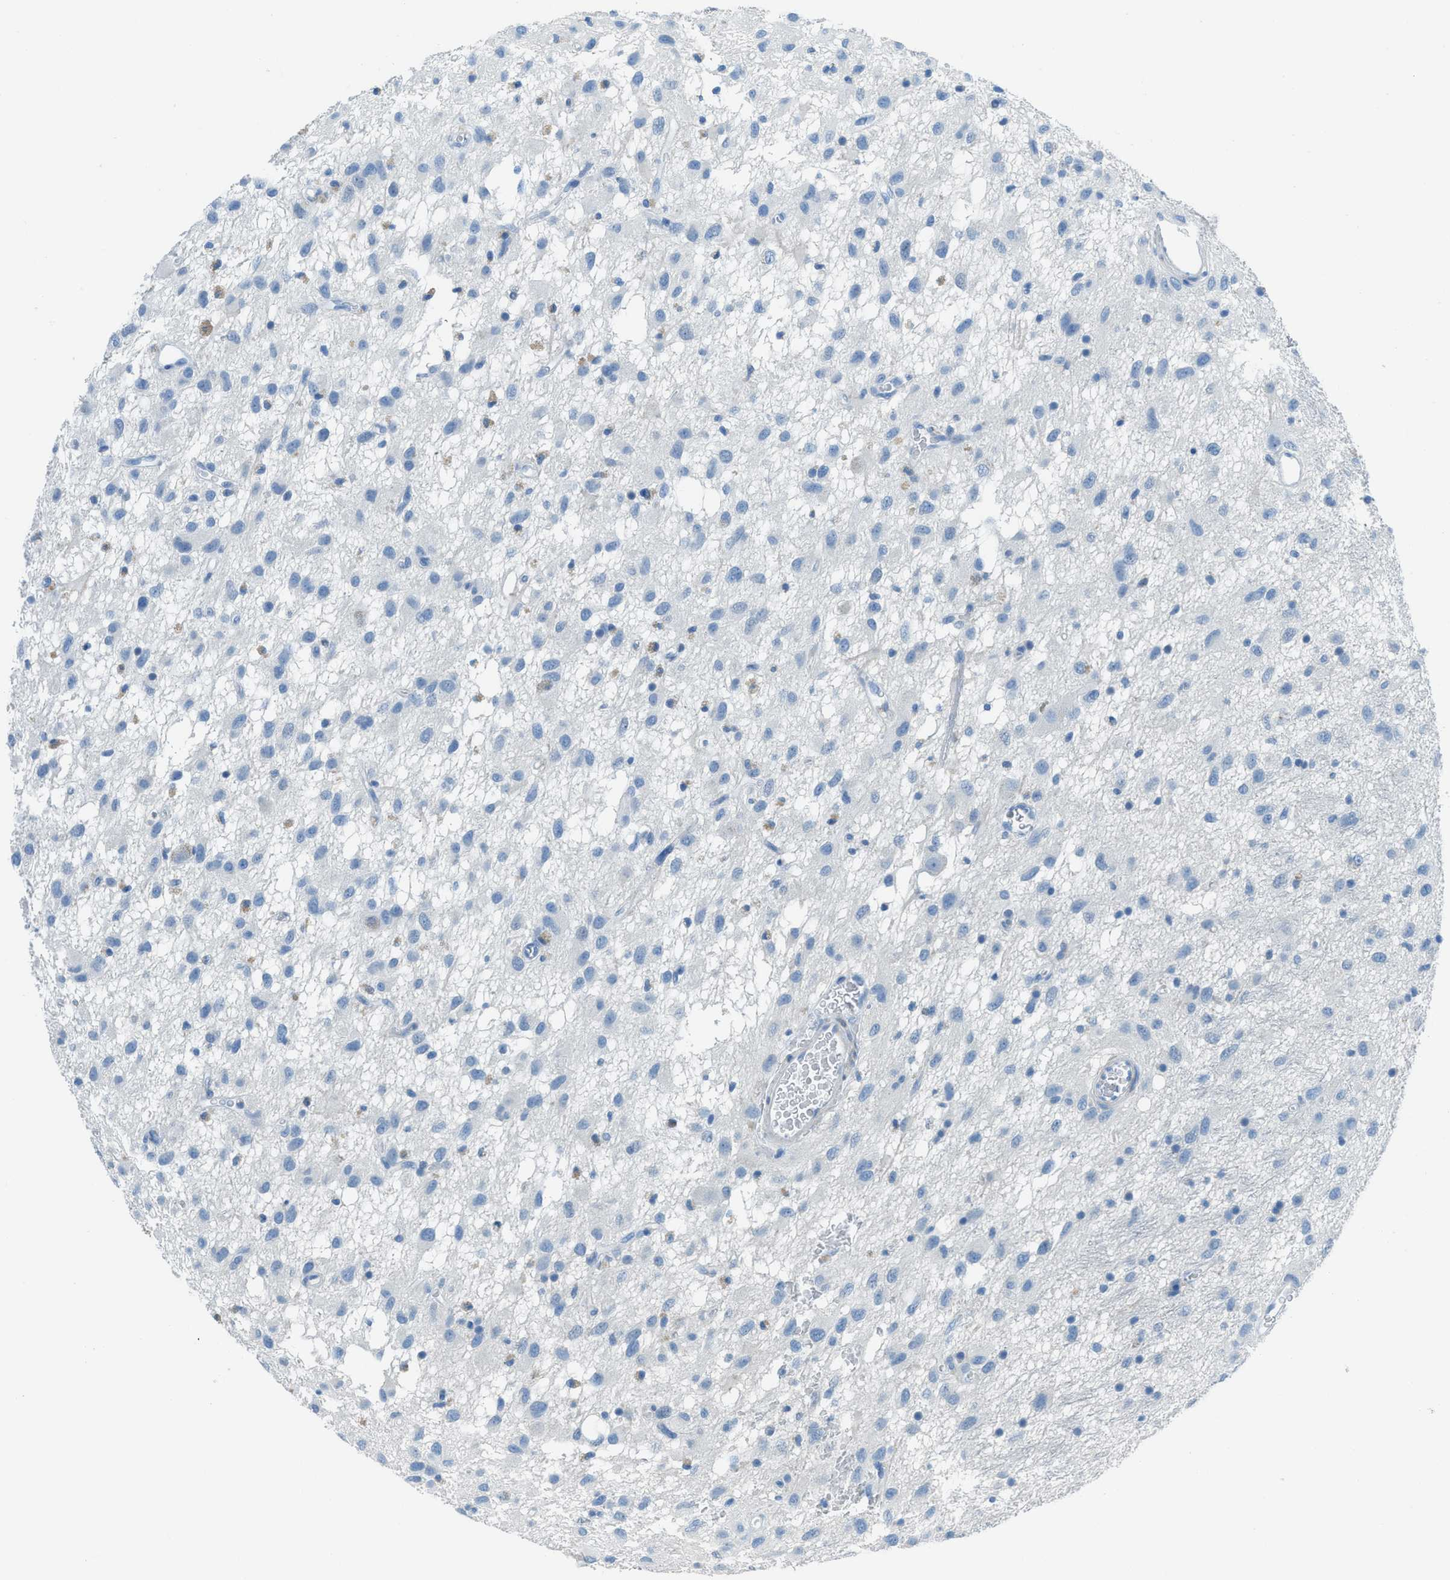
{"staining": {"intensity": "weak", "quantity": "<25%", "location": "cytoplasmic/membranous"}, "tissue": "glioma", "cell_type": "Tumor cells", "image_type": "cancer", "snomed": [{"axis": "morphology", "description": "Glioma, malignant, Low grade"}, {"axis": "topography", "description": "Brain"}], "caption": "The IHC photomicrograph has no significant positivity in tumor cells of glioma tissue.", "gene": "ACAN", "patient": {"sex": "male", "age": 77}}